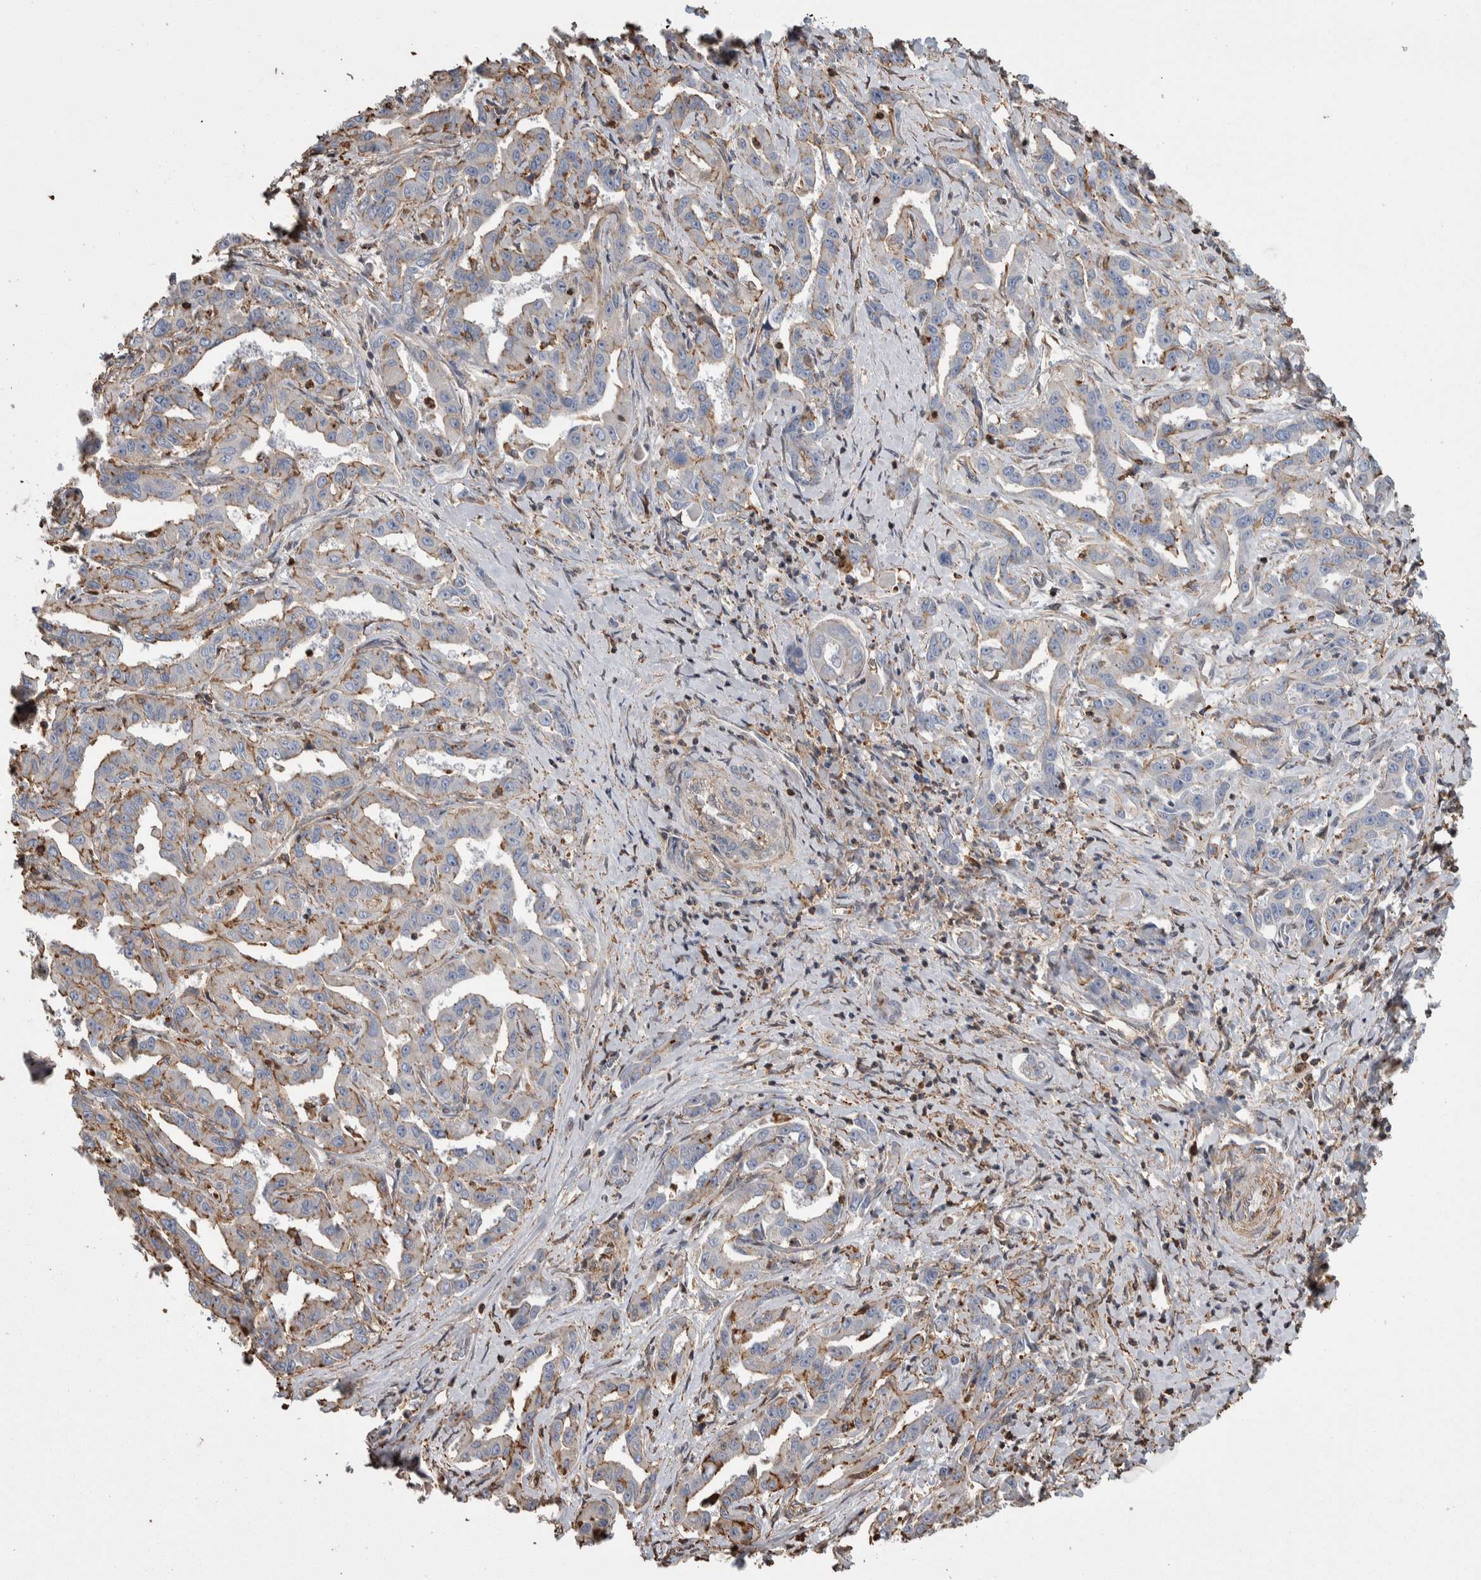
{"staining": {"intensity": "weak", "quantity": "25%-75%", "location": "cytoplasmic/membranous"}, "tissue": "liver cancer", "cell_type": "Tumor cells", "image_type": "cancer", "snomed": [{"axis": "morphology", "description": "Cholangiocarcinoma"}, {"axis": "topography", "description": "Liver"}], "caption": "Tumor cells exhibit low levels of weak cytoplasmic/membranous positivity in about 25%-75% of cells in liver cancer.", "gene": "ENPP2", "patient": {"sex": "male", "age": 59}}